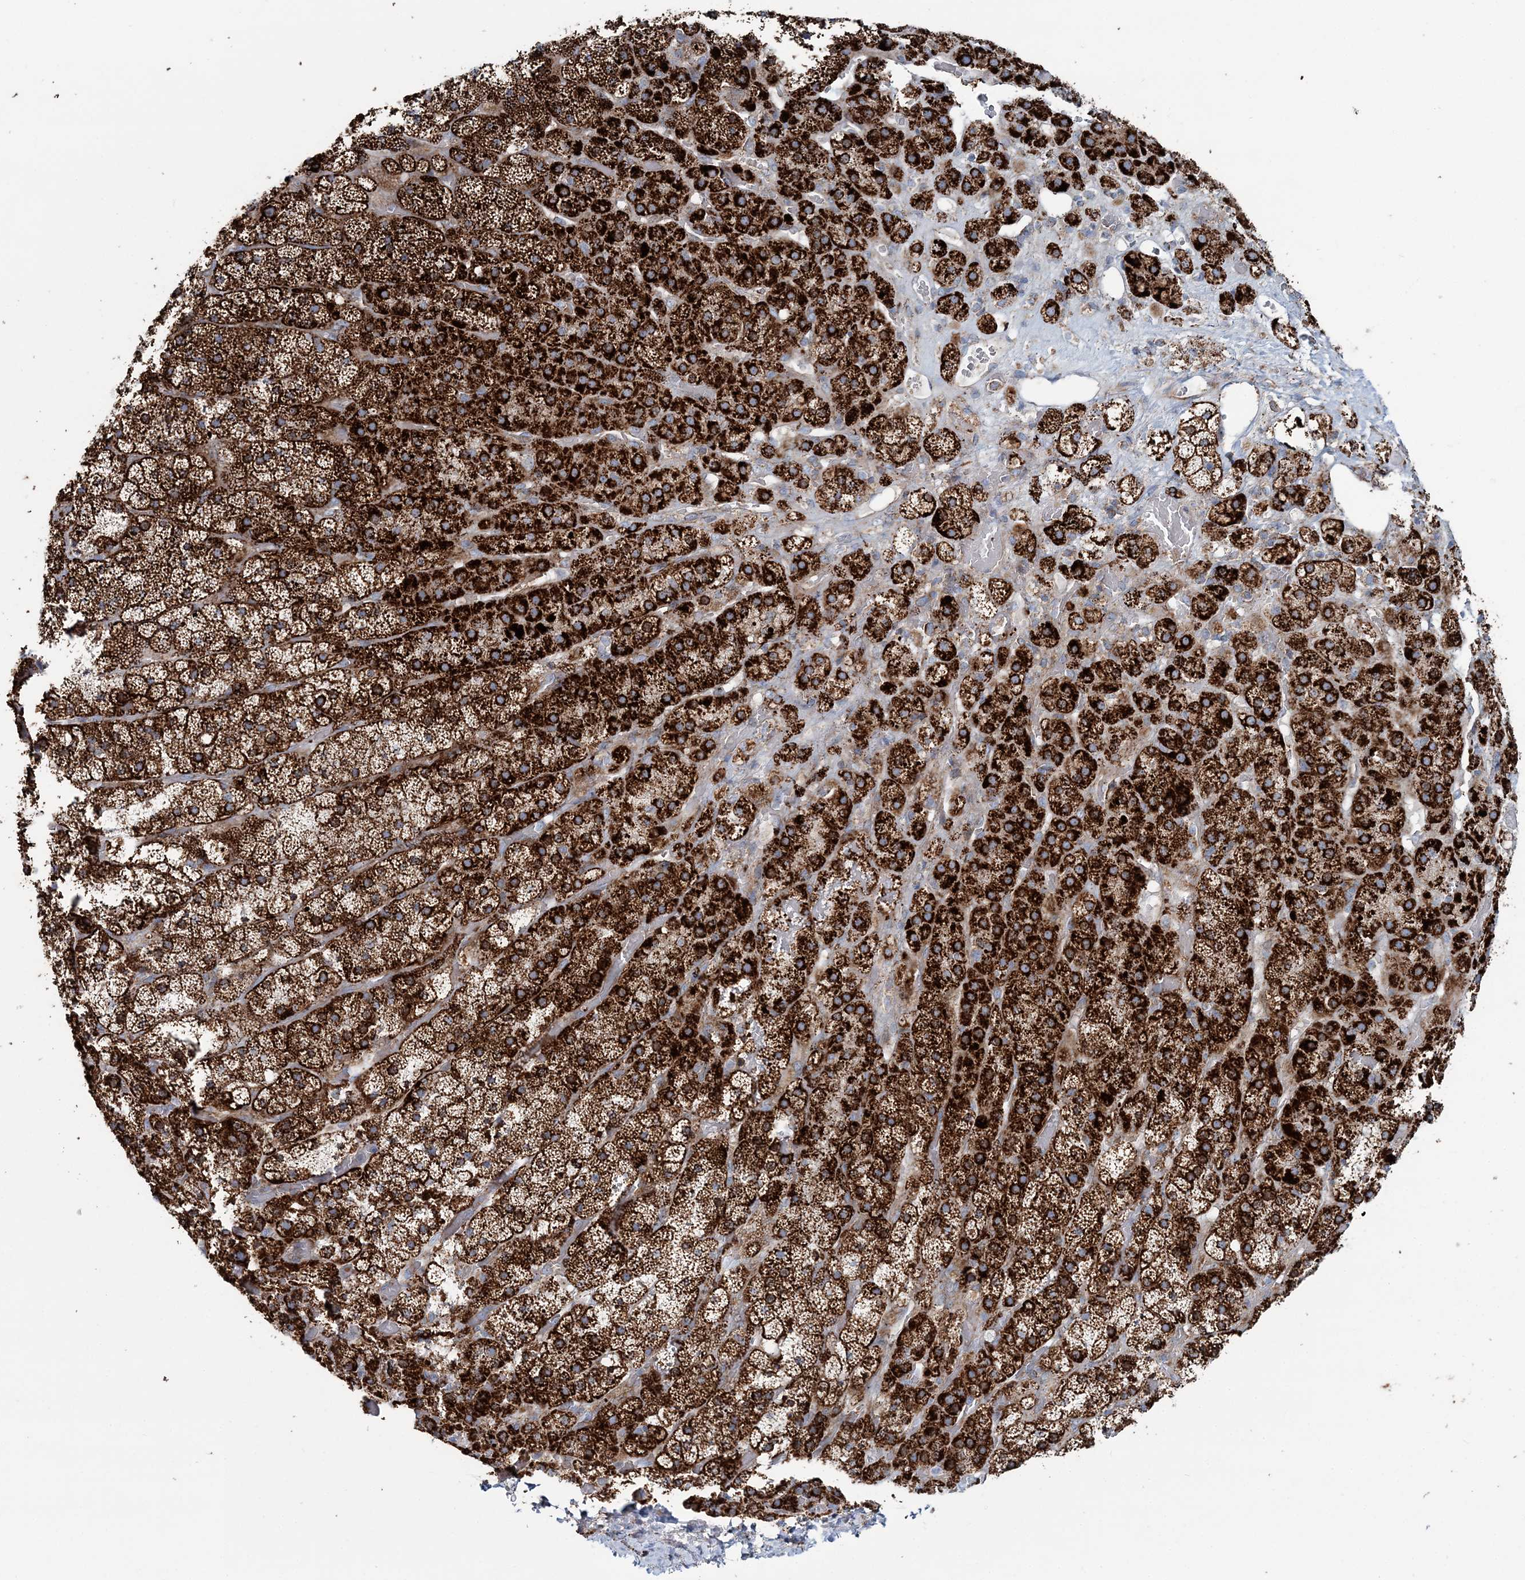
{"staining": {"intensity": "strong", "quantity": ">75%", "location": "cytoplasmic/membranous"}, "tissue": "adrenal gland", "cell_type": "Glandular cells", "image_type": "normal", "snomed": [{"axis": "morphology", "description": "Normal tissue, NOS"}, {"axis": "topography", "description": "Adrenal gland"}], "caption": "Immunohistochemical staining of unremarkable human adrenal gland exhibits high levels of strong cytoplasmic/membranous staining in about >75% of glandular cells. (Brightfield microscopy of DAB IHC at high magnification).", "gene": "ARHGAP6", "patient": {"sex": "male", "age": 57}}